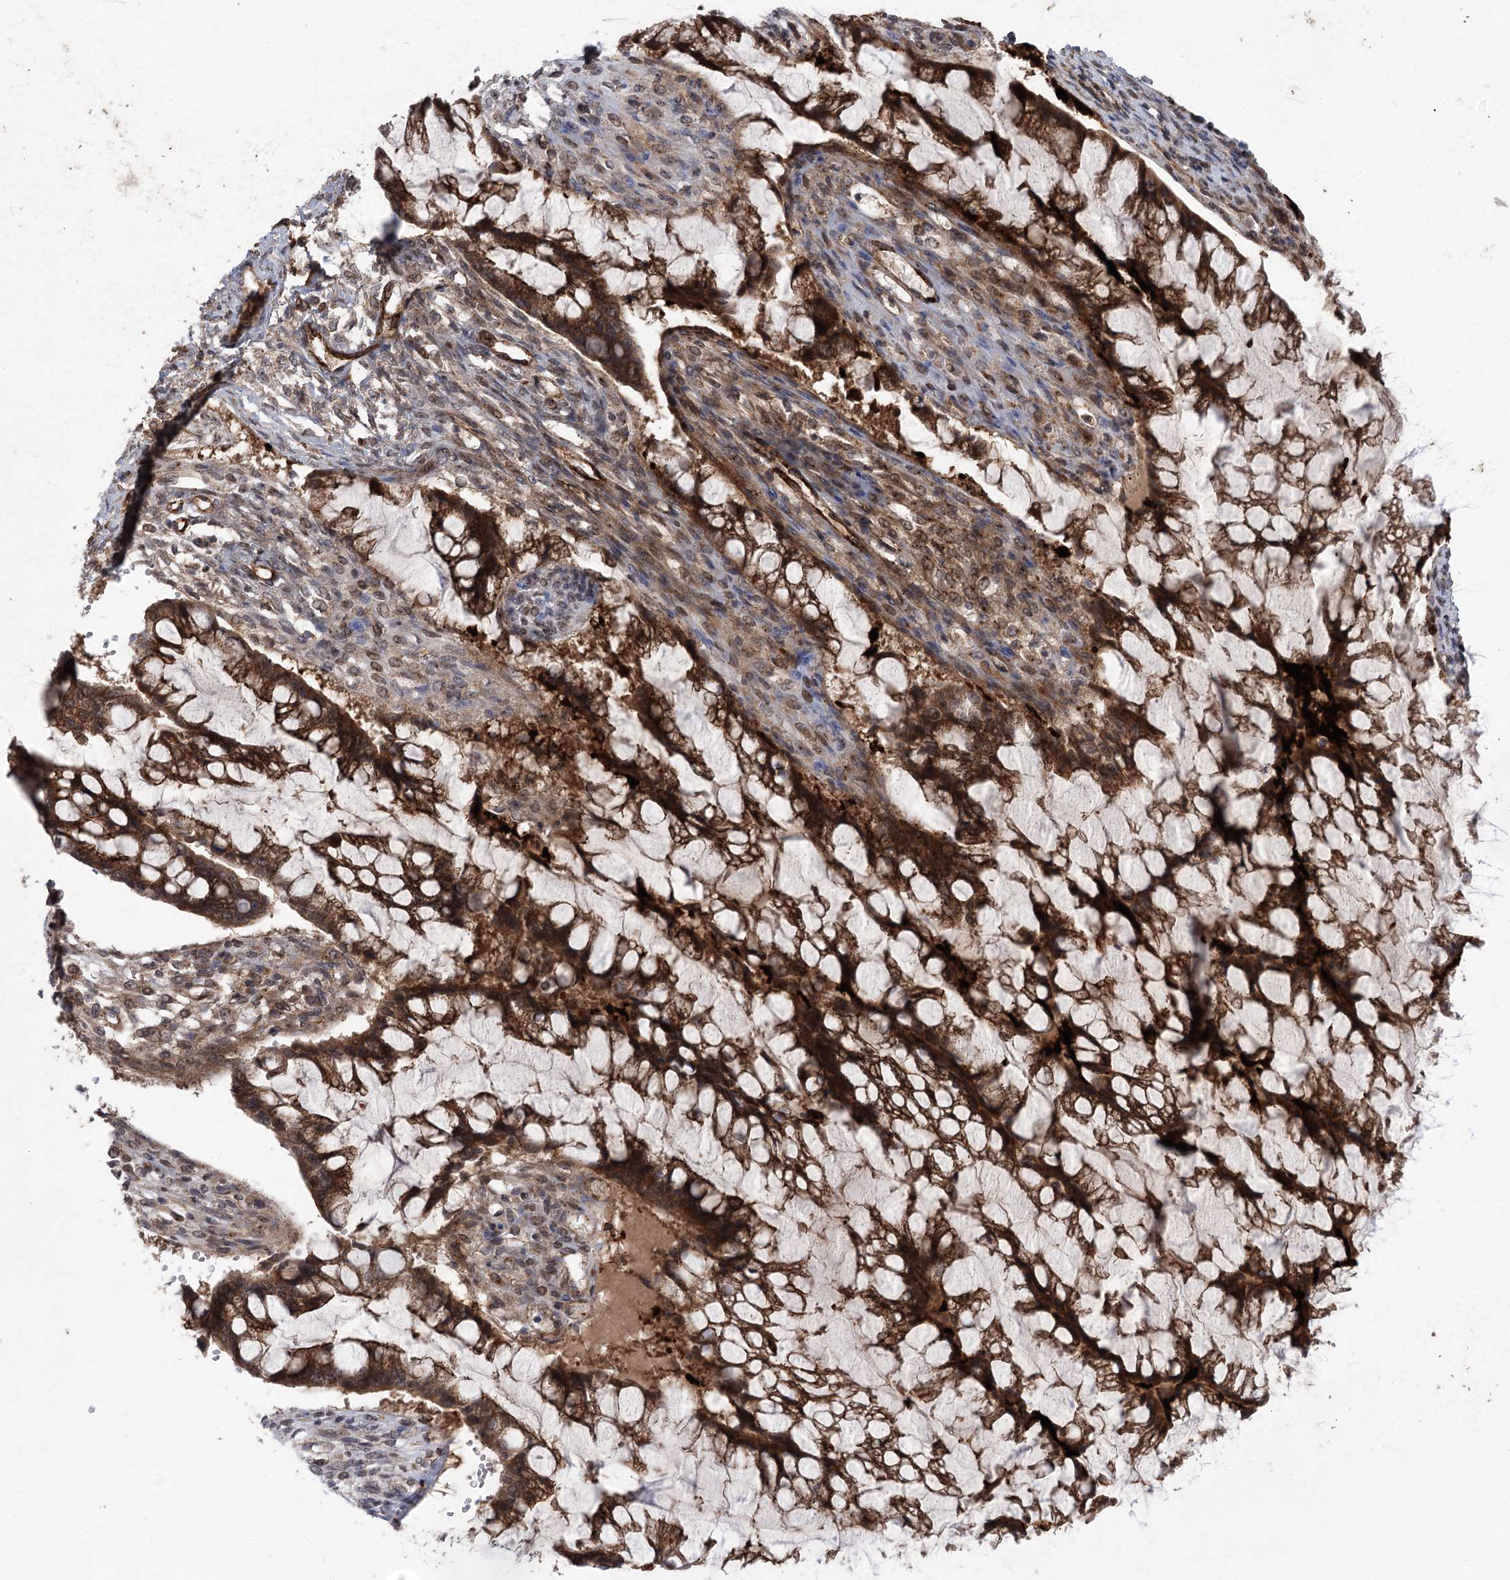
{"staining": {"intensity": "strong", "quantity": ">75%", "location": "cytoplasmic/membranous"}, "tissue": "ovarian cancer", "cell_type": "Tumor cells", "image_type": "cancer", "snomed": [{"axis": "morphology", "description": "Cystadenocarcinoma, mucinous, NOS"}, {"axis": "topography", "description": "Ovary"}], "caption": "Ovarian mucinous cystadenocarcinoma stained with DAB (3,3'-diaminobenzidine) immunohistochemistry (IHC) displays high levels of strong cytoplasmic/membranous staining in approximately >75% of tumor cells.", "gene": "METTL24", "patient": {"sex": "female", "age": 73}}